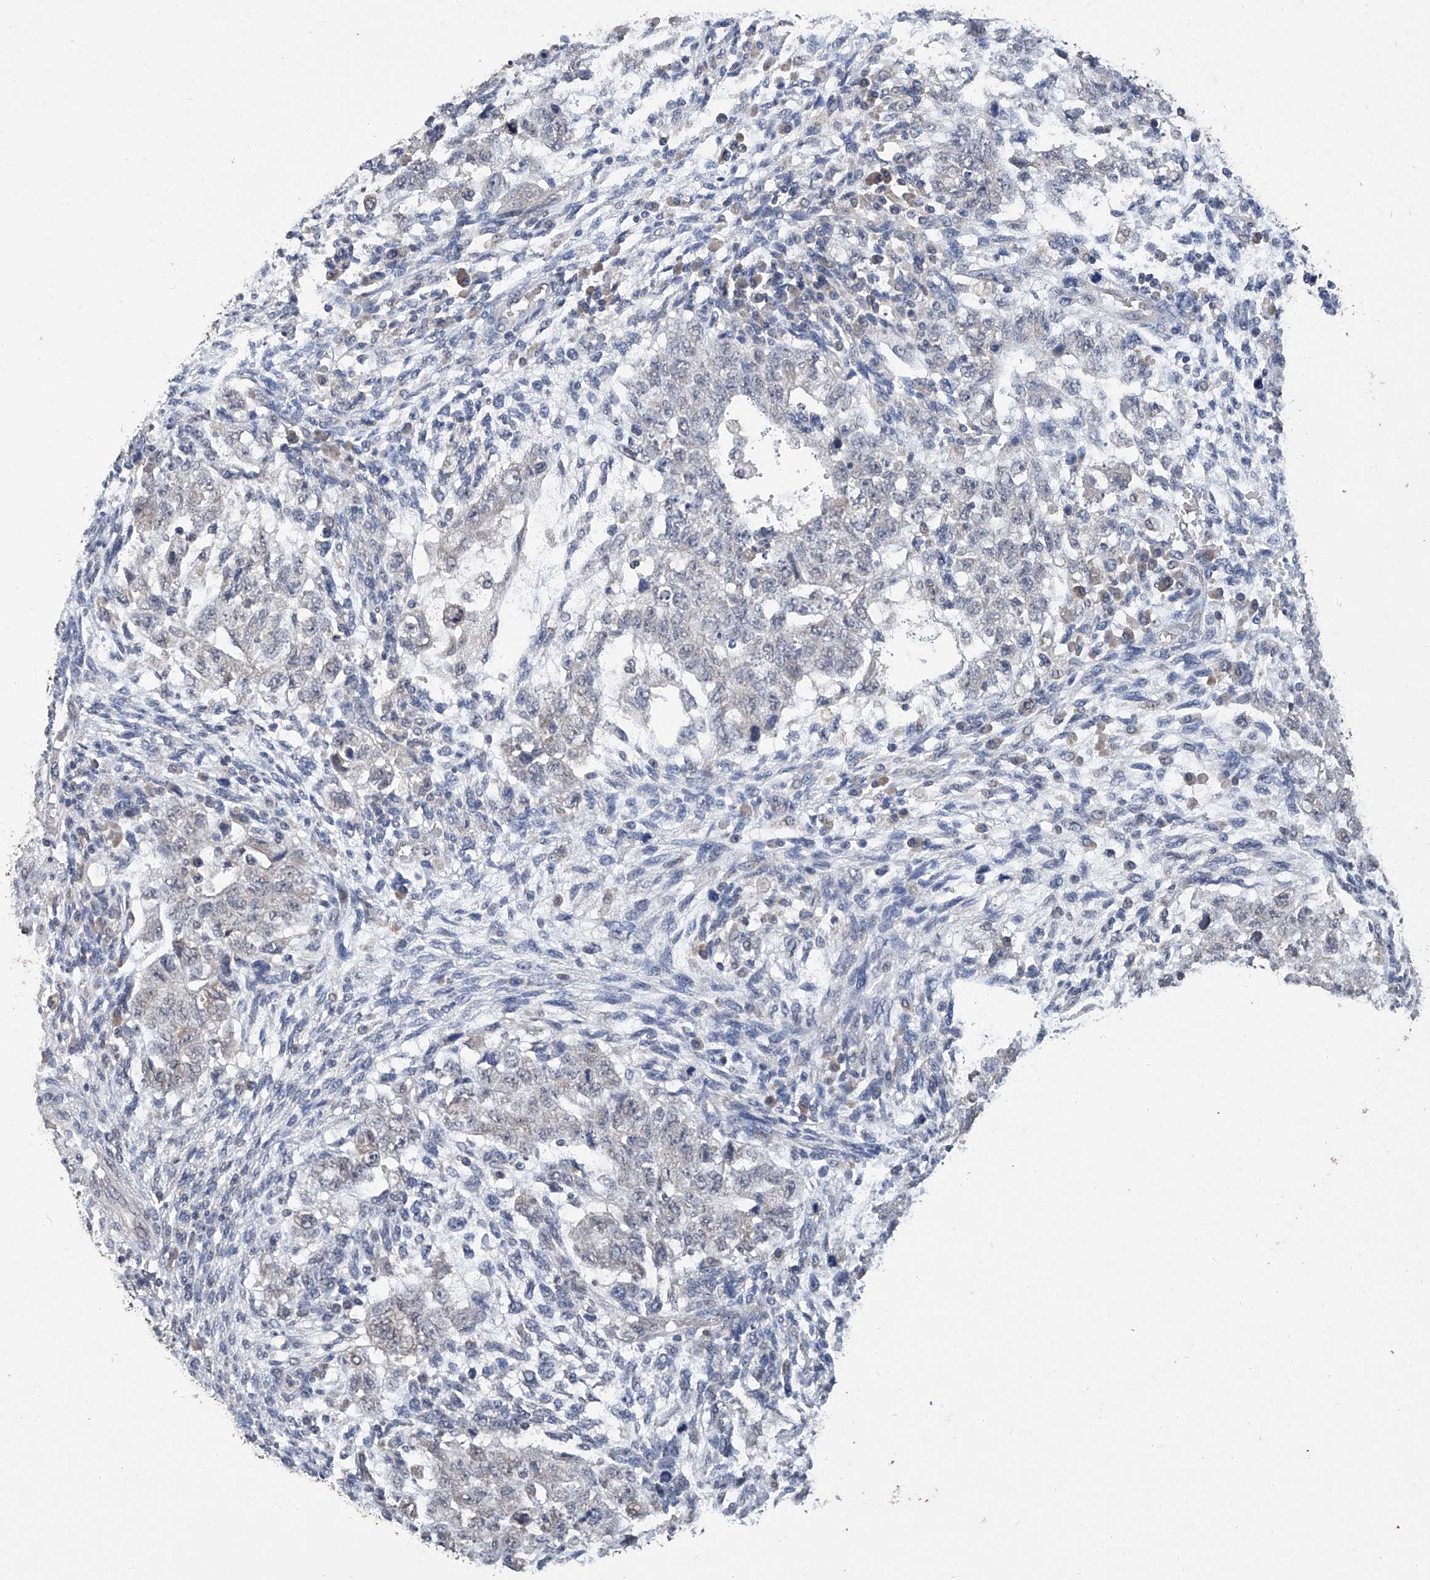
{"staining": {"intensity": "negative", "quantity": "none", "location": "none"}, "tissue": "testis cancer", "cell_type": "Tumor cells", "image_type": "cancer", "snomed": [{"axis": "morphology", "description": "Normal tissue, NOS"}, {"axis": "morphology", "description": "Carcinoma, Embryonal, NOS"}, {"axis": "topography", "description": "Testis"}], "caption": "This is an IHC histopathology image of testis embryonal carcinoma. There is no expression in tumor cells.", "gene": "GPT", "patient": {"sex": "male", "age": 36}}